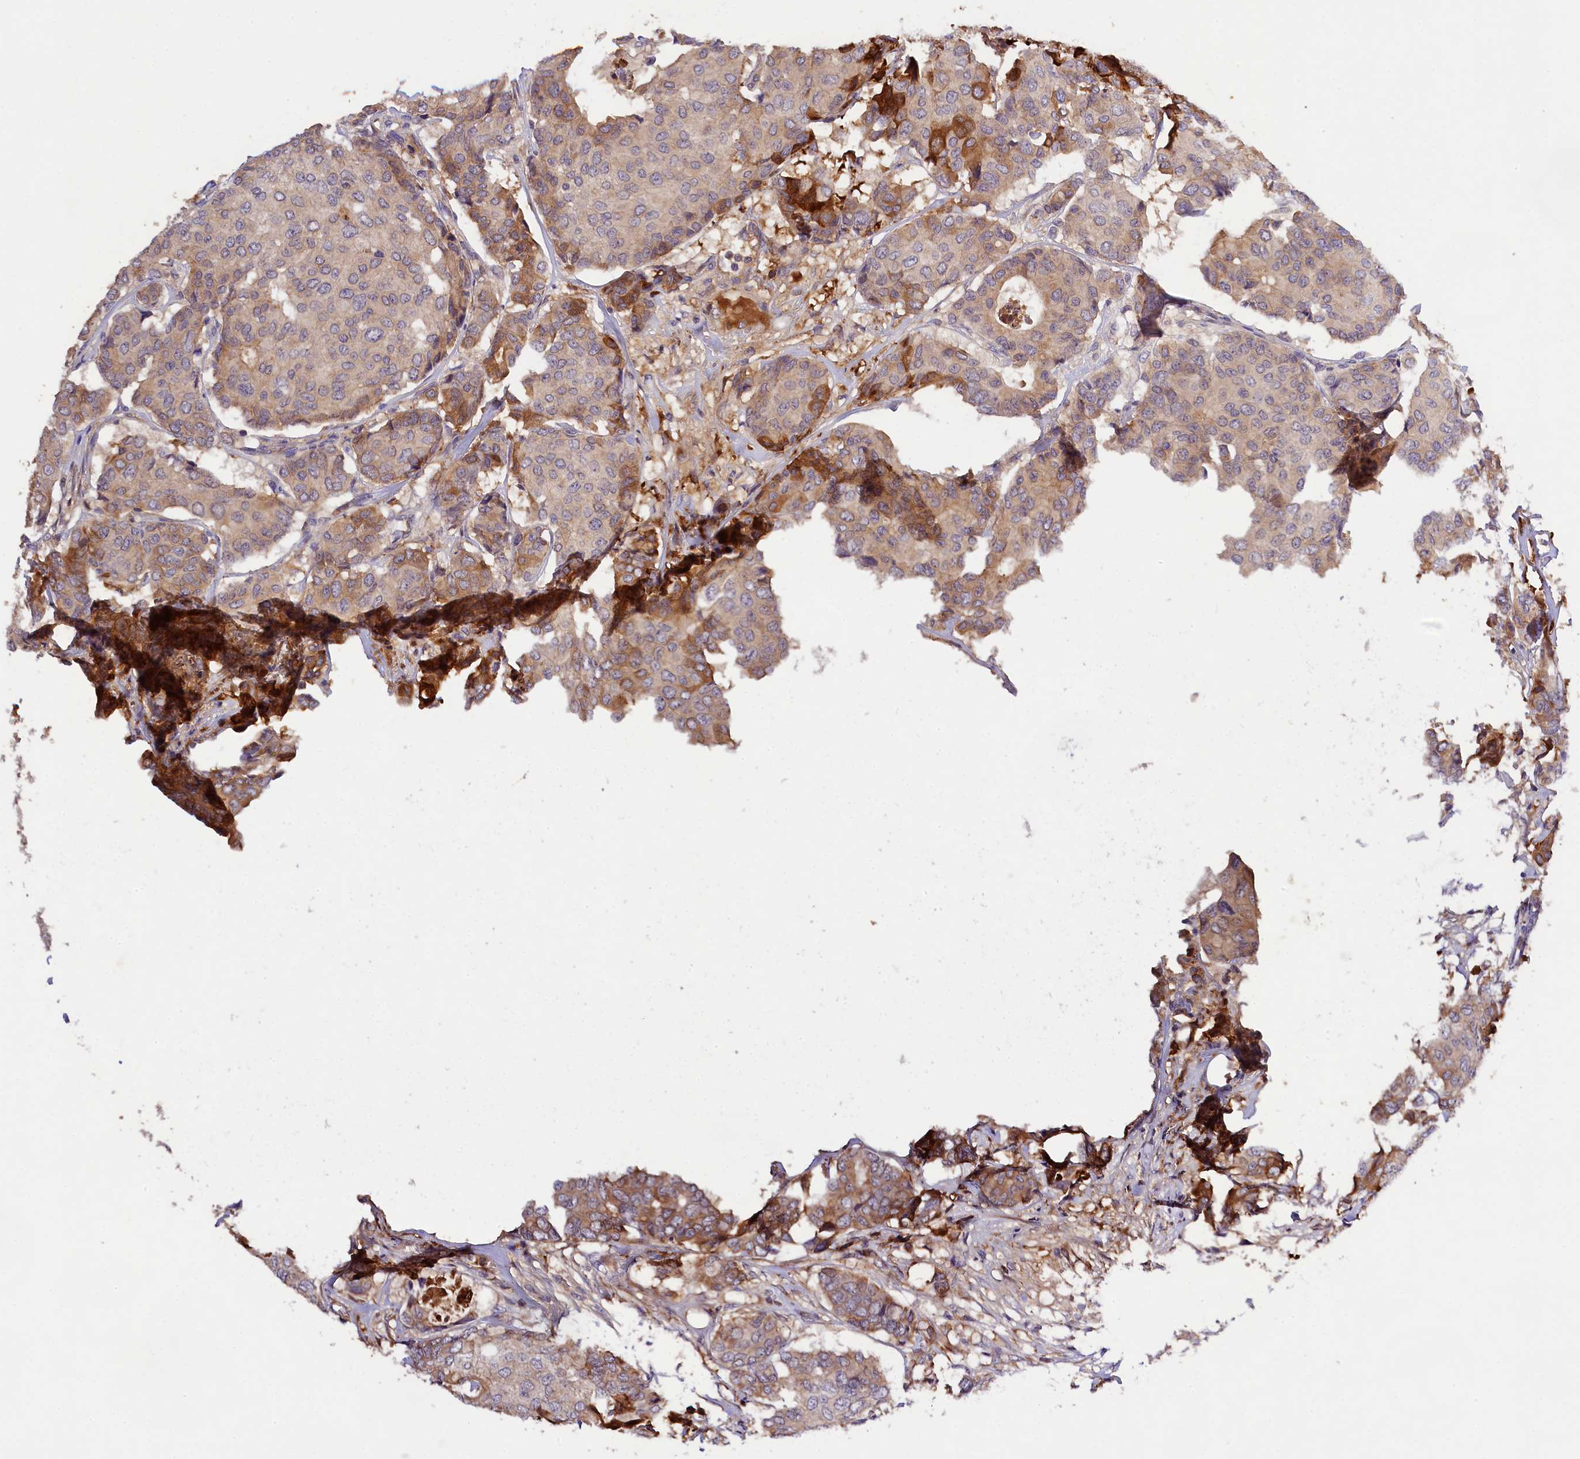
{"staining": {"intensity": "moderate", "quantity": "25%-75%", "location": "cytoplasmic/membranous"}, "tissue": "breast cancer", "cell_type": "Tumor cells", "image_type": "cancer", "snomed": [{"axis": "morphology", "description": "Duct carcinoma"}, {"axis": "topography", "description": "Breast"}], "caption": "This micrograph exhibits IHC staining of breast cancer (intraductal carcinoma), with medium moderate cytoplasmic/membranous positivity in approximately 25%-75% of tumor cells.", "gene": "PHAF1", "patient": {"sex": "female", "age": 75}}